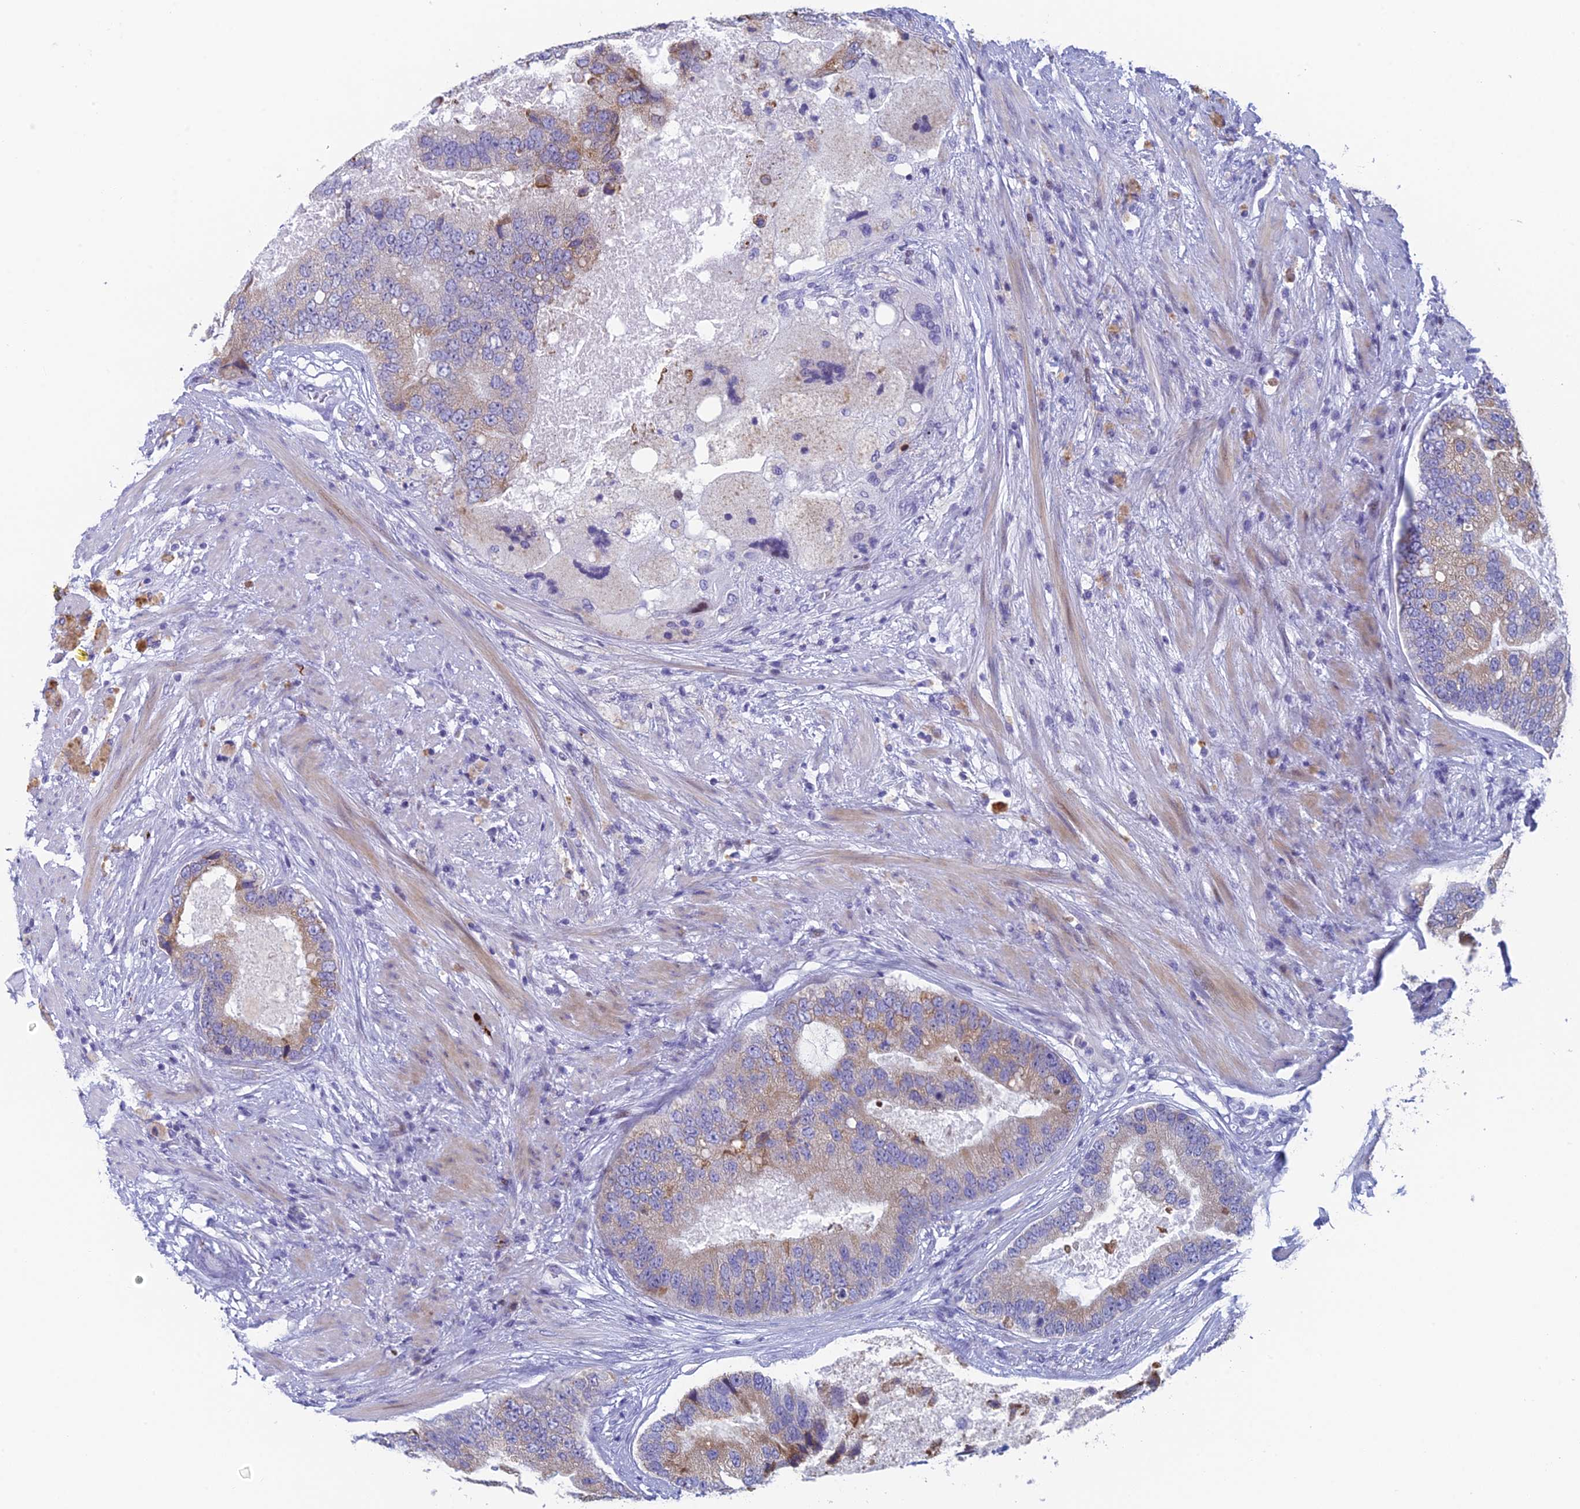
{"staining": {"intensity": "weak", "quantity": "25%-75%", "location": "cytoplasmic/membranous"}, "tissue": "prostate cancer", "cell_type": "Tumor cells", "image_type": "cancer", "snomed": [{"axis": "morphology", "description": "Adenocarcinoma, High grade"}, {"axis": "topography", "description": "Prostate"}], "caption": "Adenocarcinoma (high-grade) (prostate) tissue displays weak cytoplasmic/membranous staining in about 25%-75% of tumor cells", "gene": "REXO5", "patient": {"sex": "male", "age": 70}}